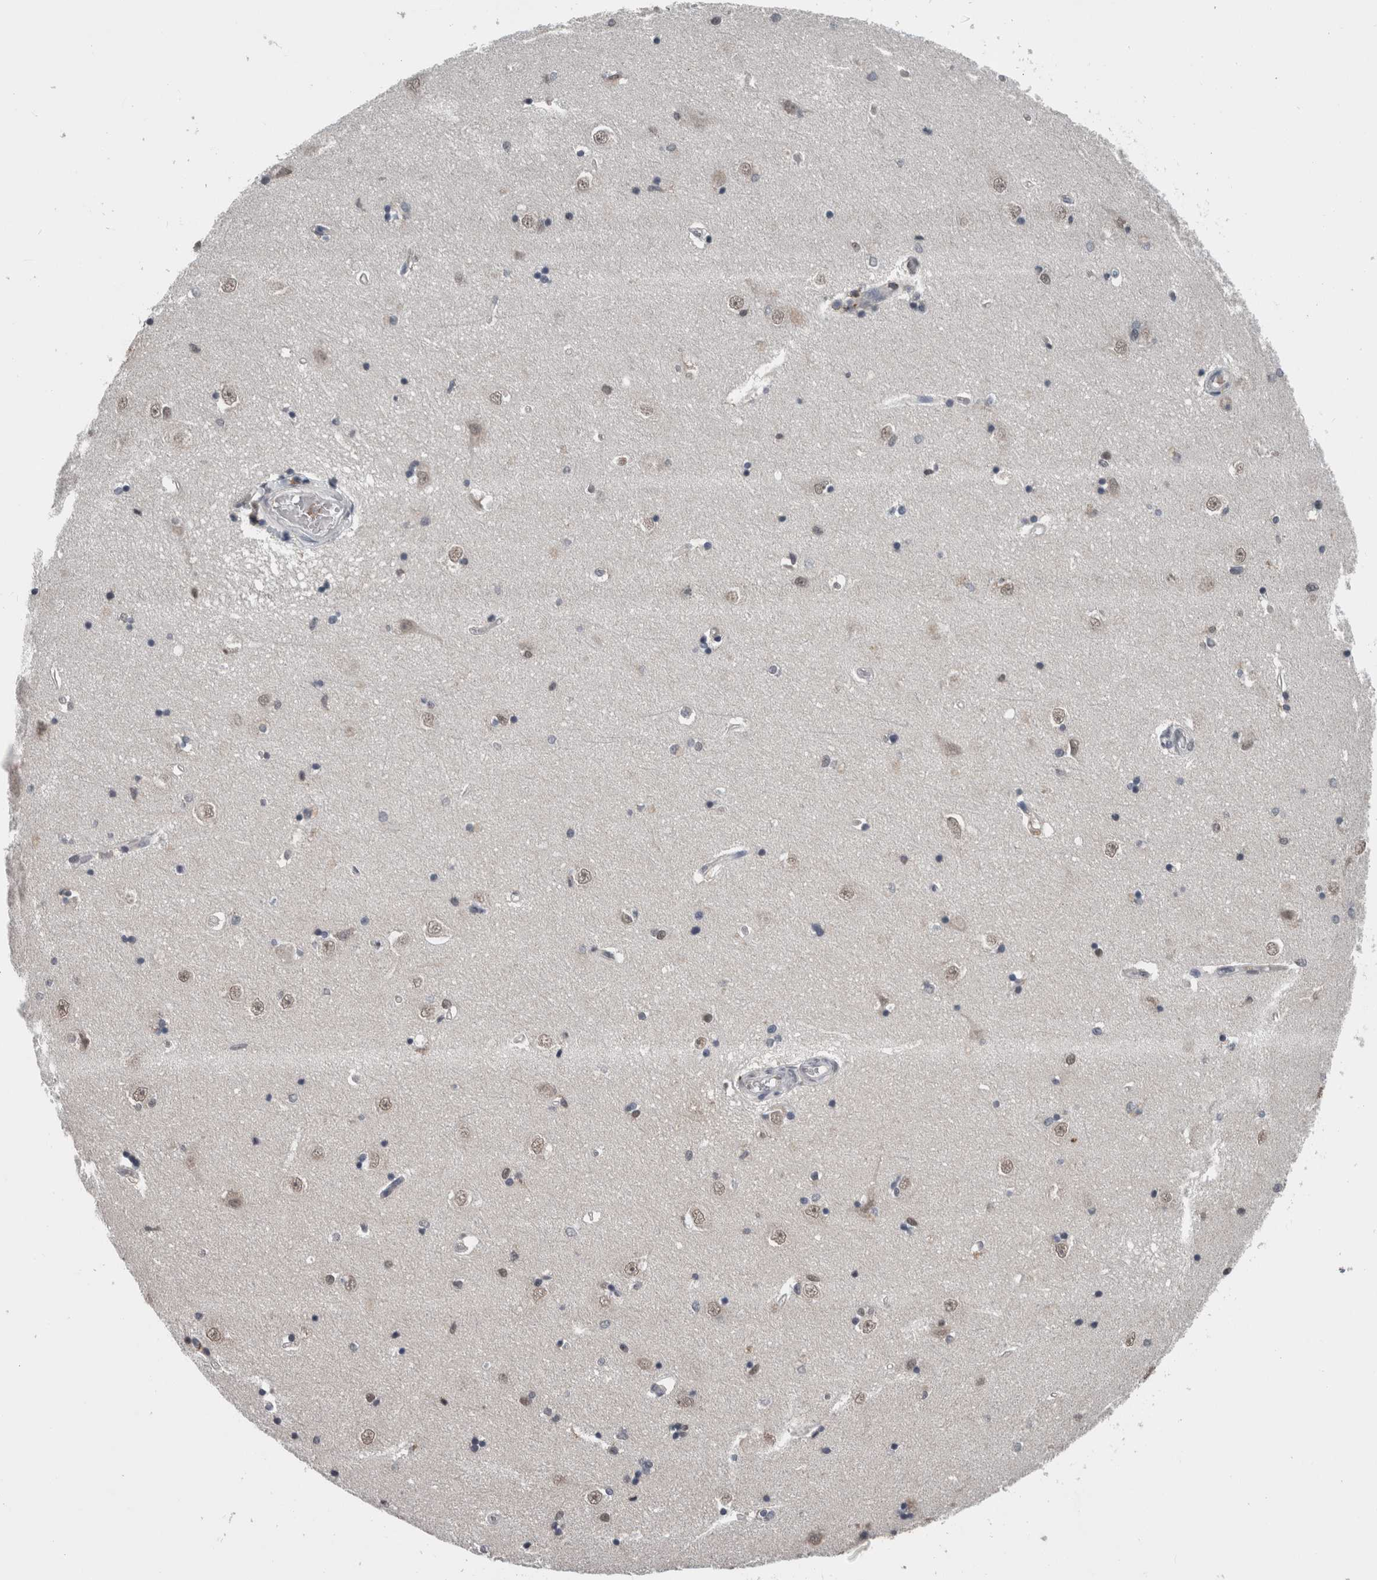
{"staining": {"intensity": "weak", "quantity": "<25%", "location": "nuclear"}, "tissue": "hippocampus", "cell_type": "Glial cells", "image_type": "normal", "snomed": [{"axis": "morphology", "description": "Normal tissue, NOS"}, {"axis": "topography", "description": "Hippocampus"}], "caption": "Benign hippocampus was stained to show a protein in brown. There is no significant staining in glial cells.", "gene": "MAFF", "patient": {"sex": "male", "age": 45}}